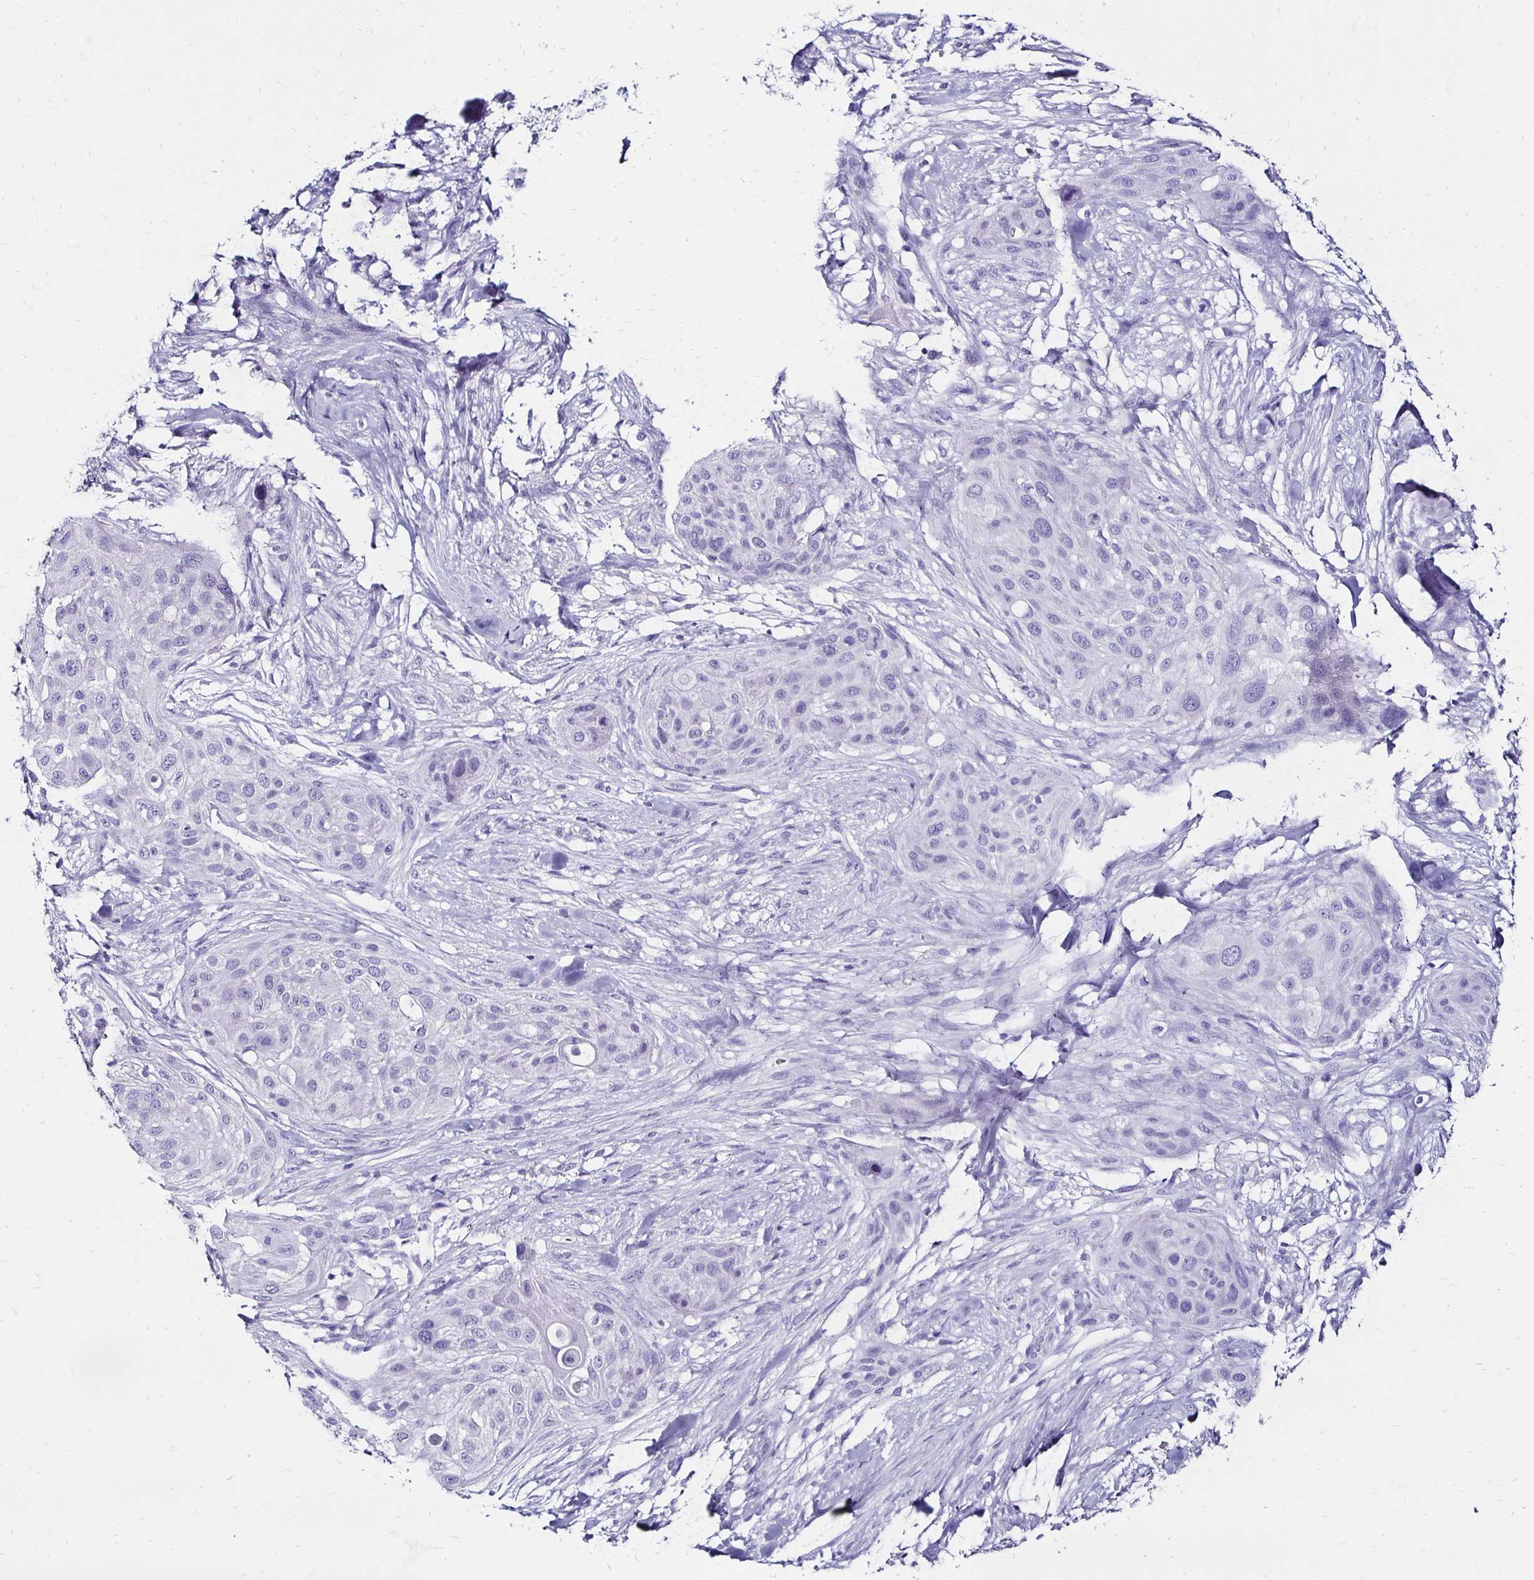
{"staining": {"intensity": "negative", "quantity": "none", "location": "none"}, "tissue": "skin cancer", "cell_type": "Tumor cells", "image_type": "cancer", "snomed": [{"axis": "morphology", "description": "Squamous cell carcinoma, NOS"}, {"axis": "topography", "description": "Skin"}], "caption": "DAB immunohistochemical staining of human squamous cell carcinoma (skin) shows no significant expression in tumor cells.", "gene": "KCNT1", "patient": {"sex": "female", "age": 87}}